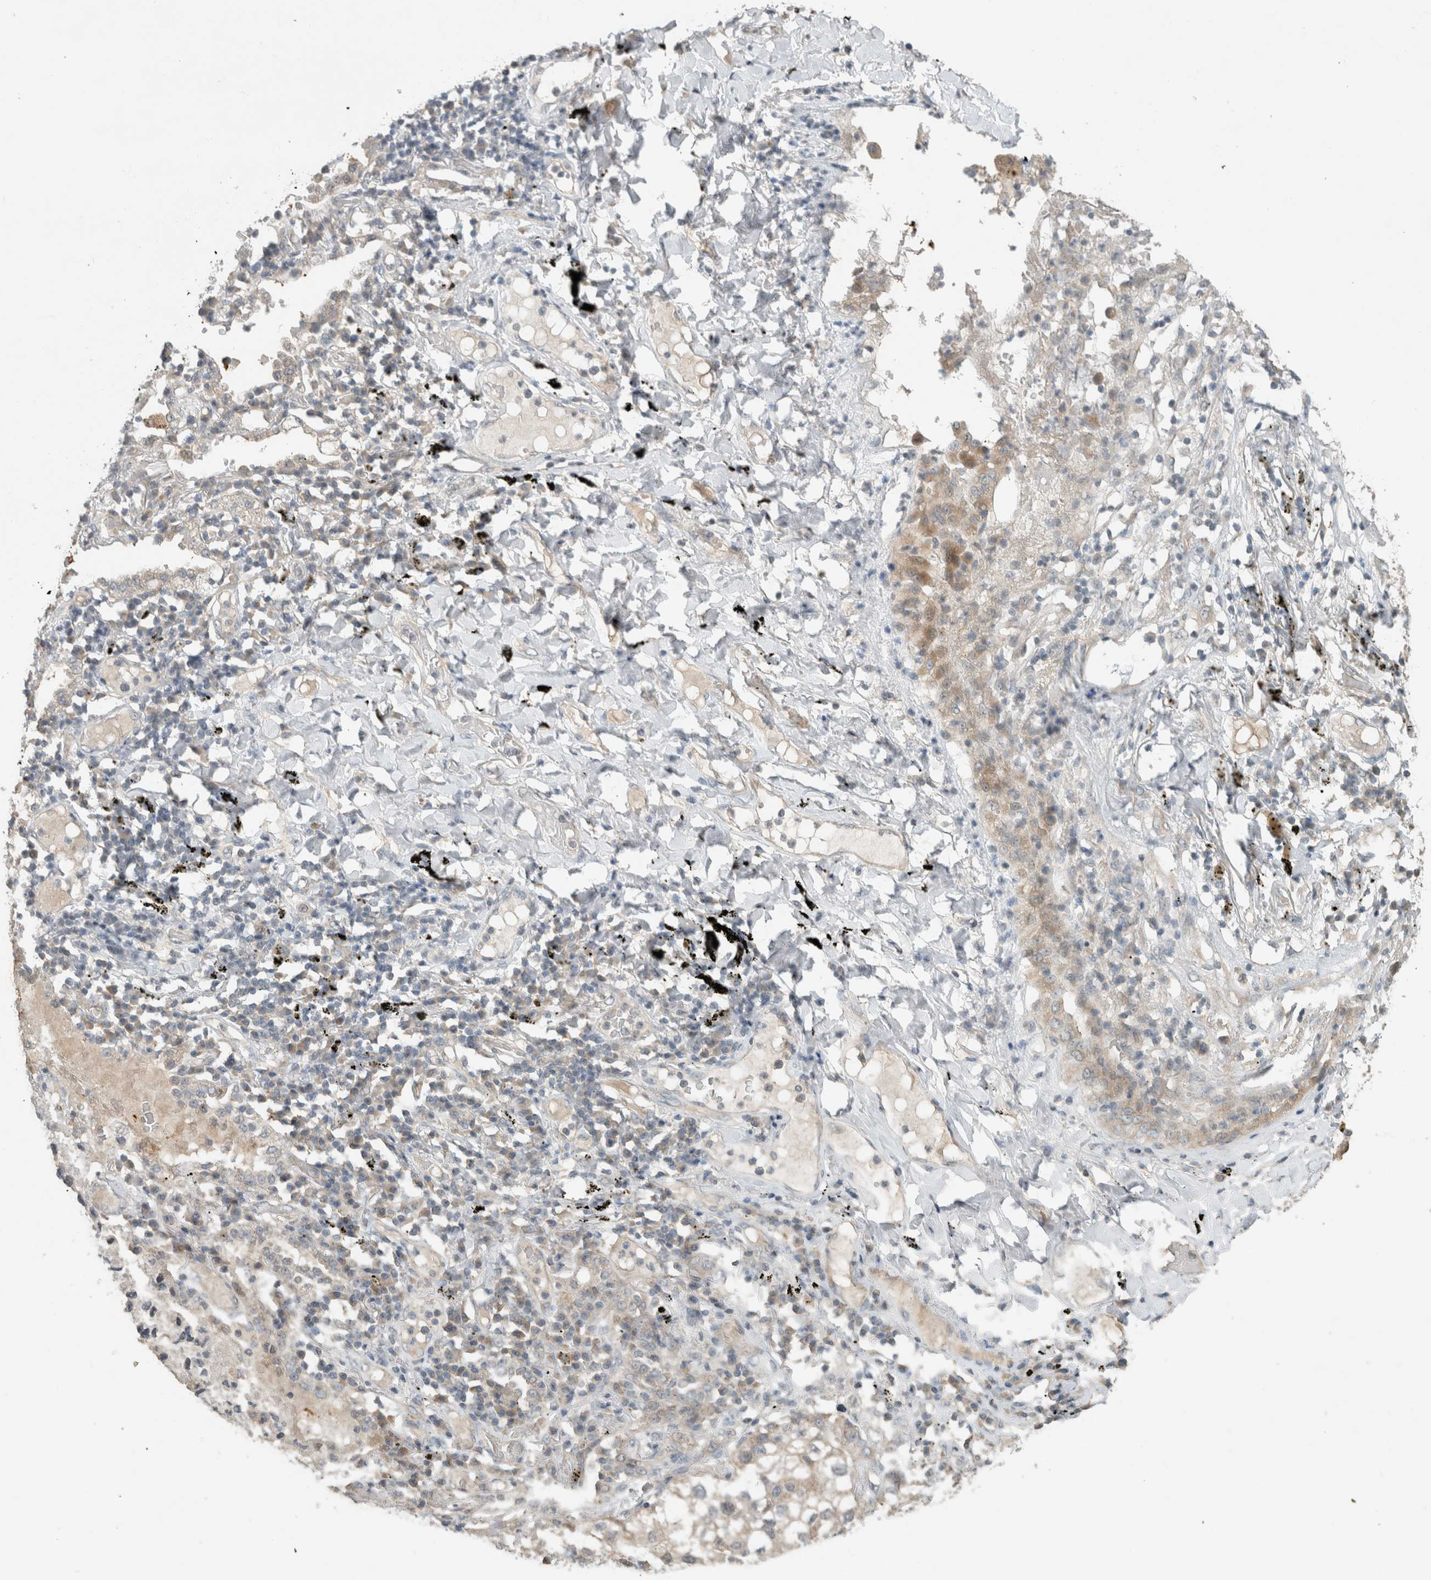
{"staining": {"intensity": "negative", "quantity": "none", "location": "none"}, "tissue": "lung cancer", "cell_type": "Tumor cells", "image_type": "cancer", "snomed": [{"axis": "morphology", "description": "Adenocarcinoma, NOS"}, {"axis": "topography", "description": "Lung"}], "caption": "This is an IHC image of human lung cancer (adenocarcinoma). There is no positivity in tumor cells.", "gene": "ERCC6L2", "patient": {"sex": "male", "age": 63}}